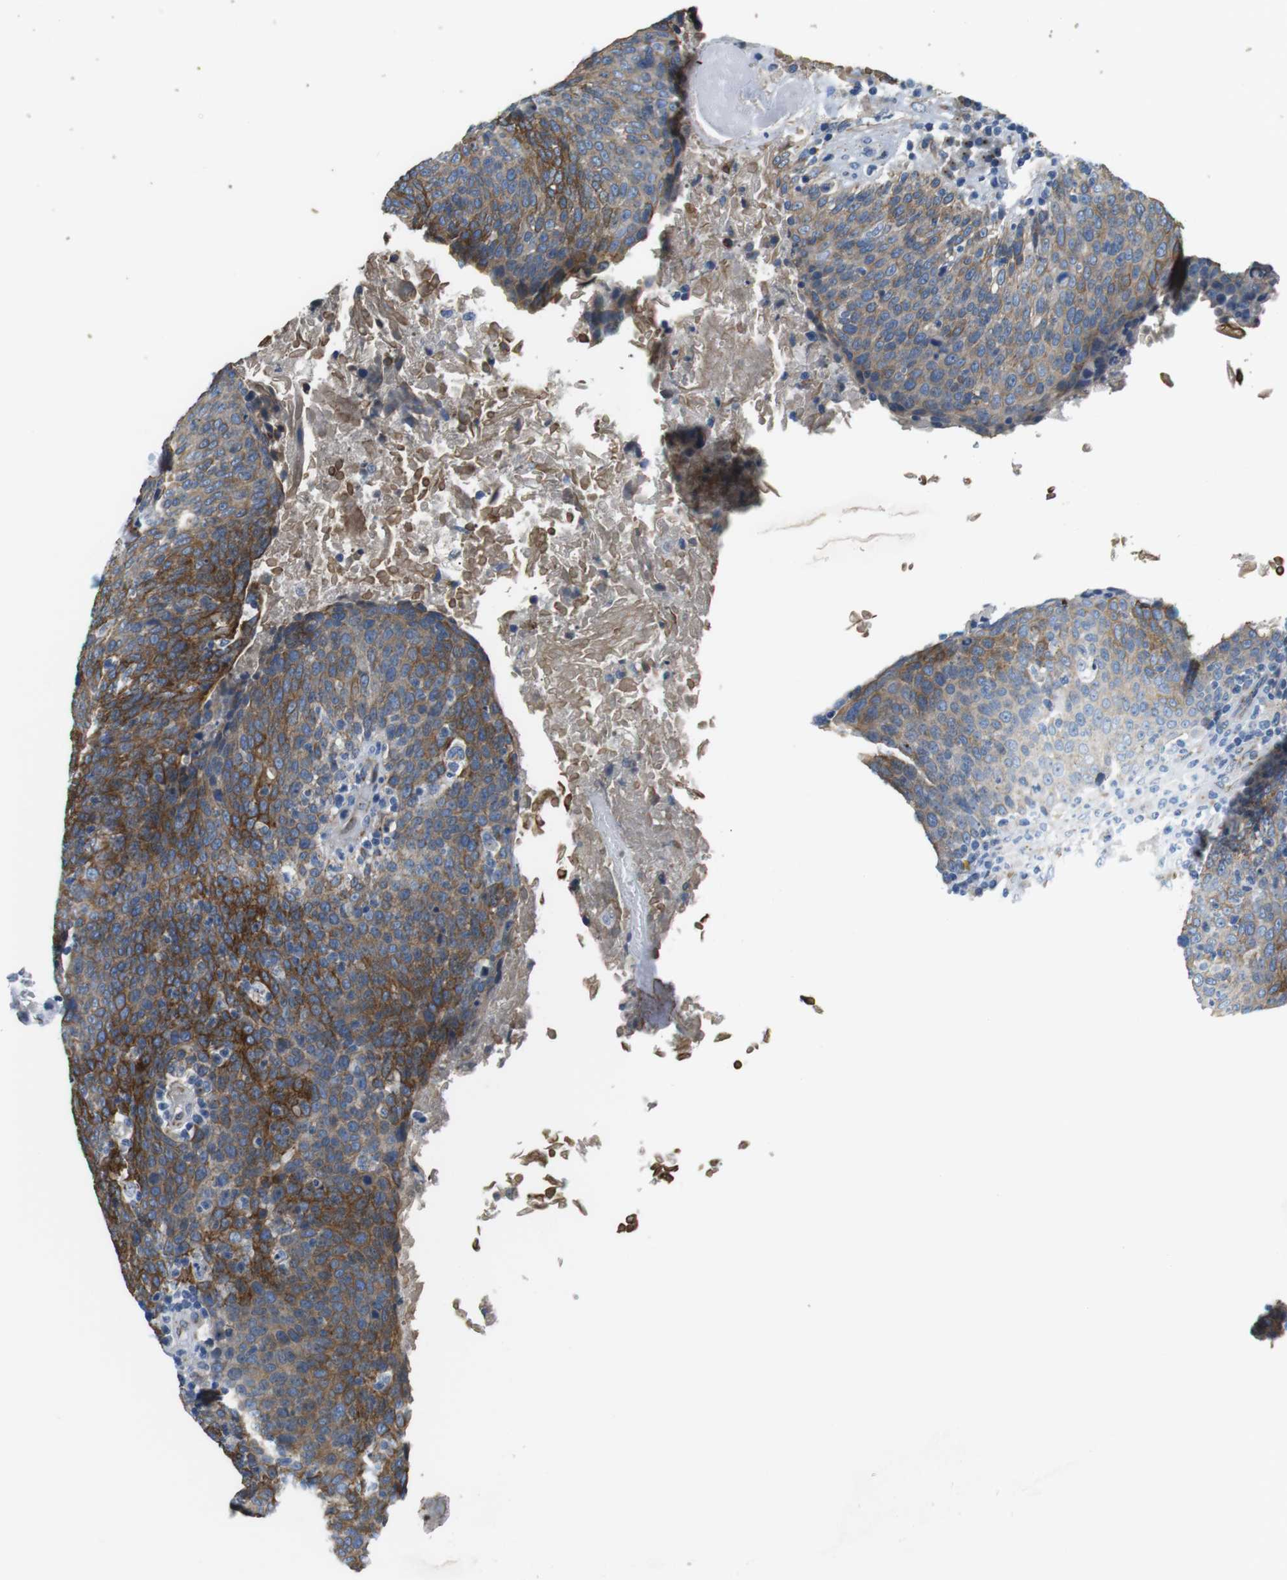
{"staining": {"intensity": "moderate", "quantity": "25%-75%", "location": "cytoplasmic/membranous"}, "tissue": "head and neck cancer", "cell_type": "Tumor cells", "image_type": "cancer", "snomed": [{"axis": "morphology", "description": "Squamous cell carcinoma, NOS"}, {"axis": "morphology", "description": "Squamous cell carcinoma, metastatic, NOS"}, {"axis": "topography", "description": "Lymph node"}, {"axis": "topography", "description": "Head-Neck"}], "caption": "High-power microscopy captured an immunohistochemistry micrograph of head and neck cancer, revealing moderate cytoplasmic/membranous staining in approximately 25%-75% of tumor cells.", "gene": "UNC5CL", "patient": {"sex": "male", "age": 62}}